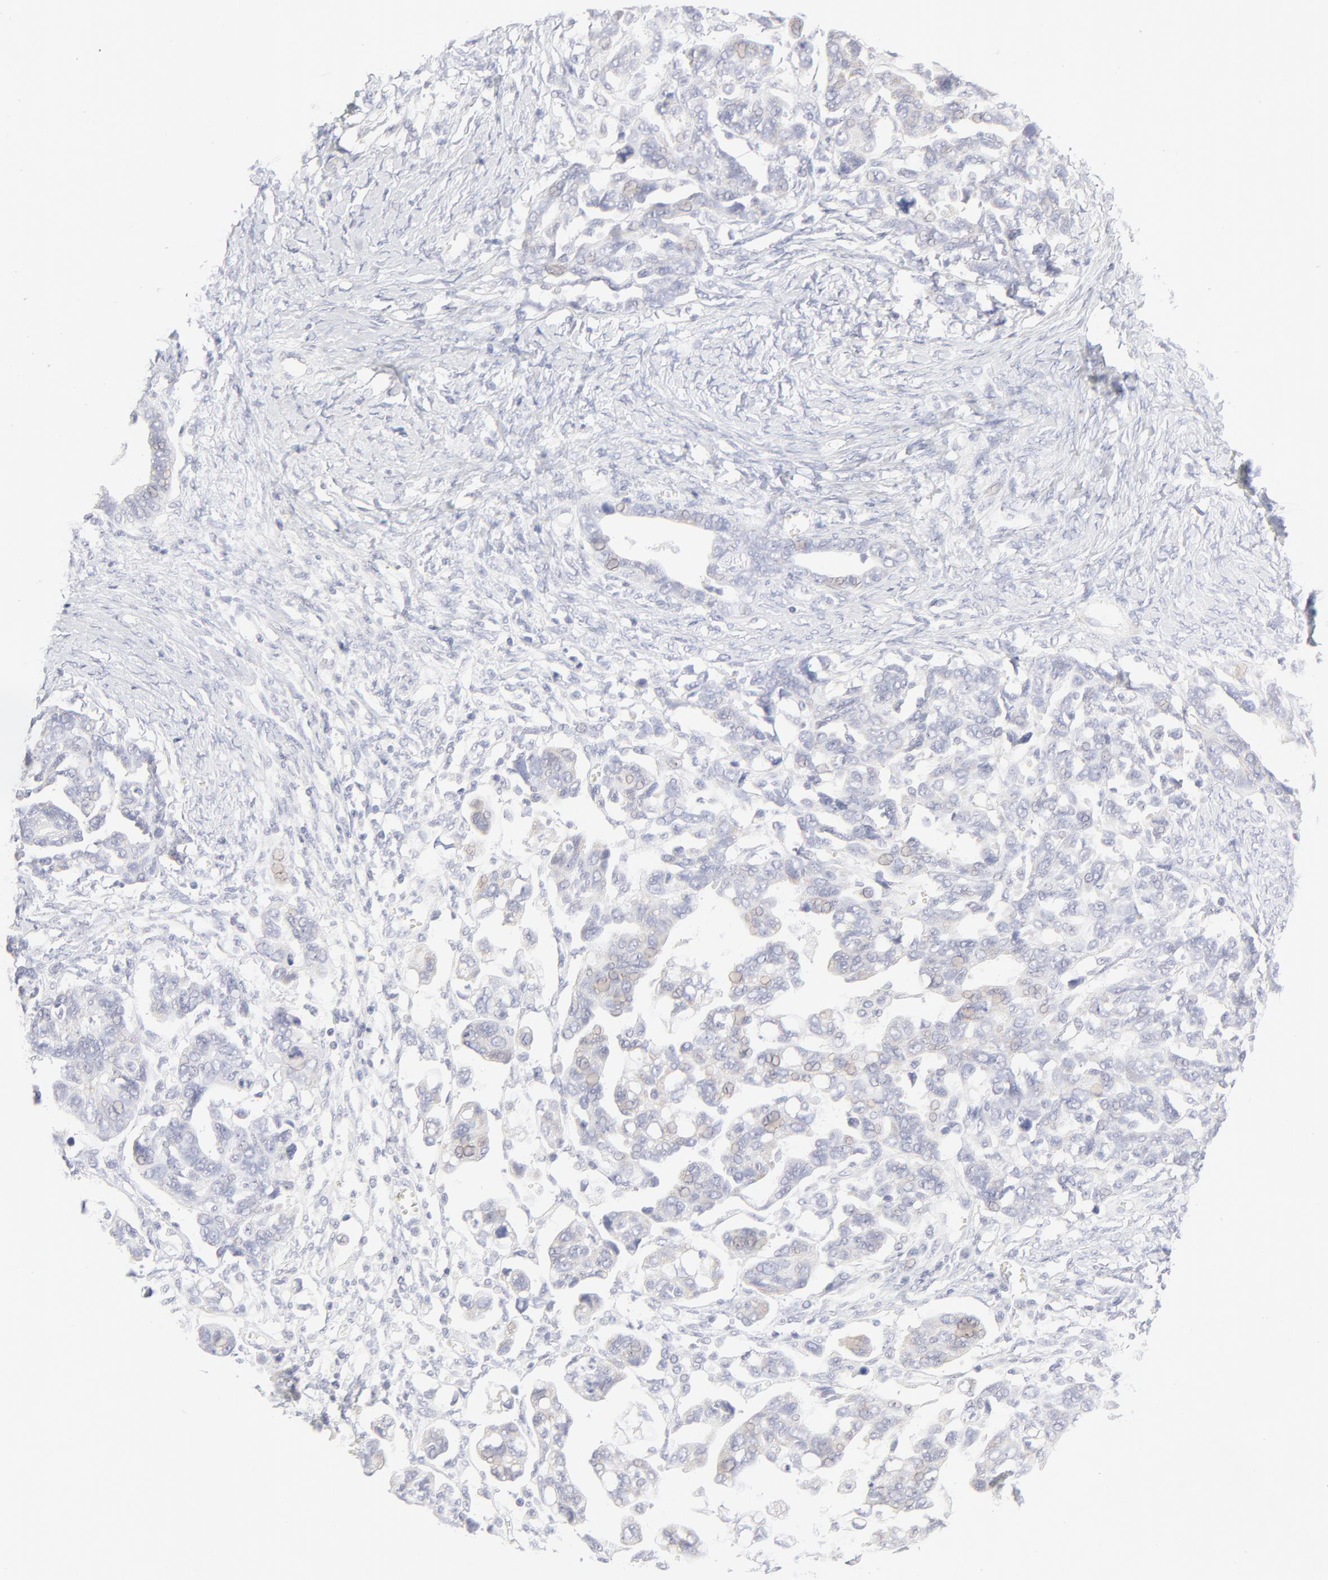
{"staining": {"intensity": "negative", "quantity": "none", "location": "none"}, "tissue": "ovarian cancer", "cell_type": "Tumor cells", "image_type": "cancer", "snomed": [{"axis": "morphology", "description": "Cystadenocarcinoma, serous, NOS"}, {"axis": "topography", "description": "Ovary"}], "caption": "High power microscopy image of an immunohistochemistry micrograph of ovarian cancer, revealing no significant staining in tumor cells.", "gene": "NPNT", "patient": {"sex": "female", "age": 69}}